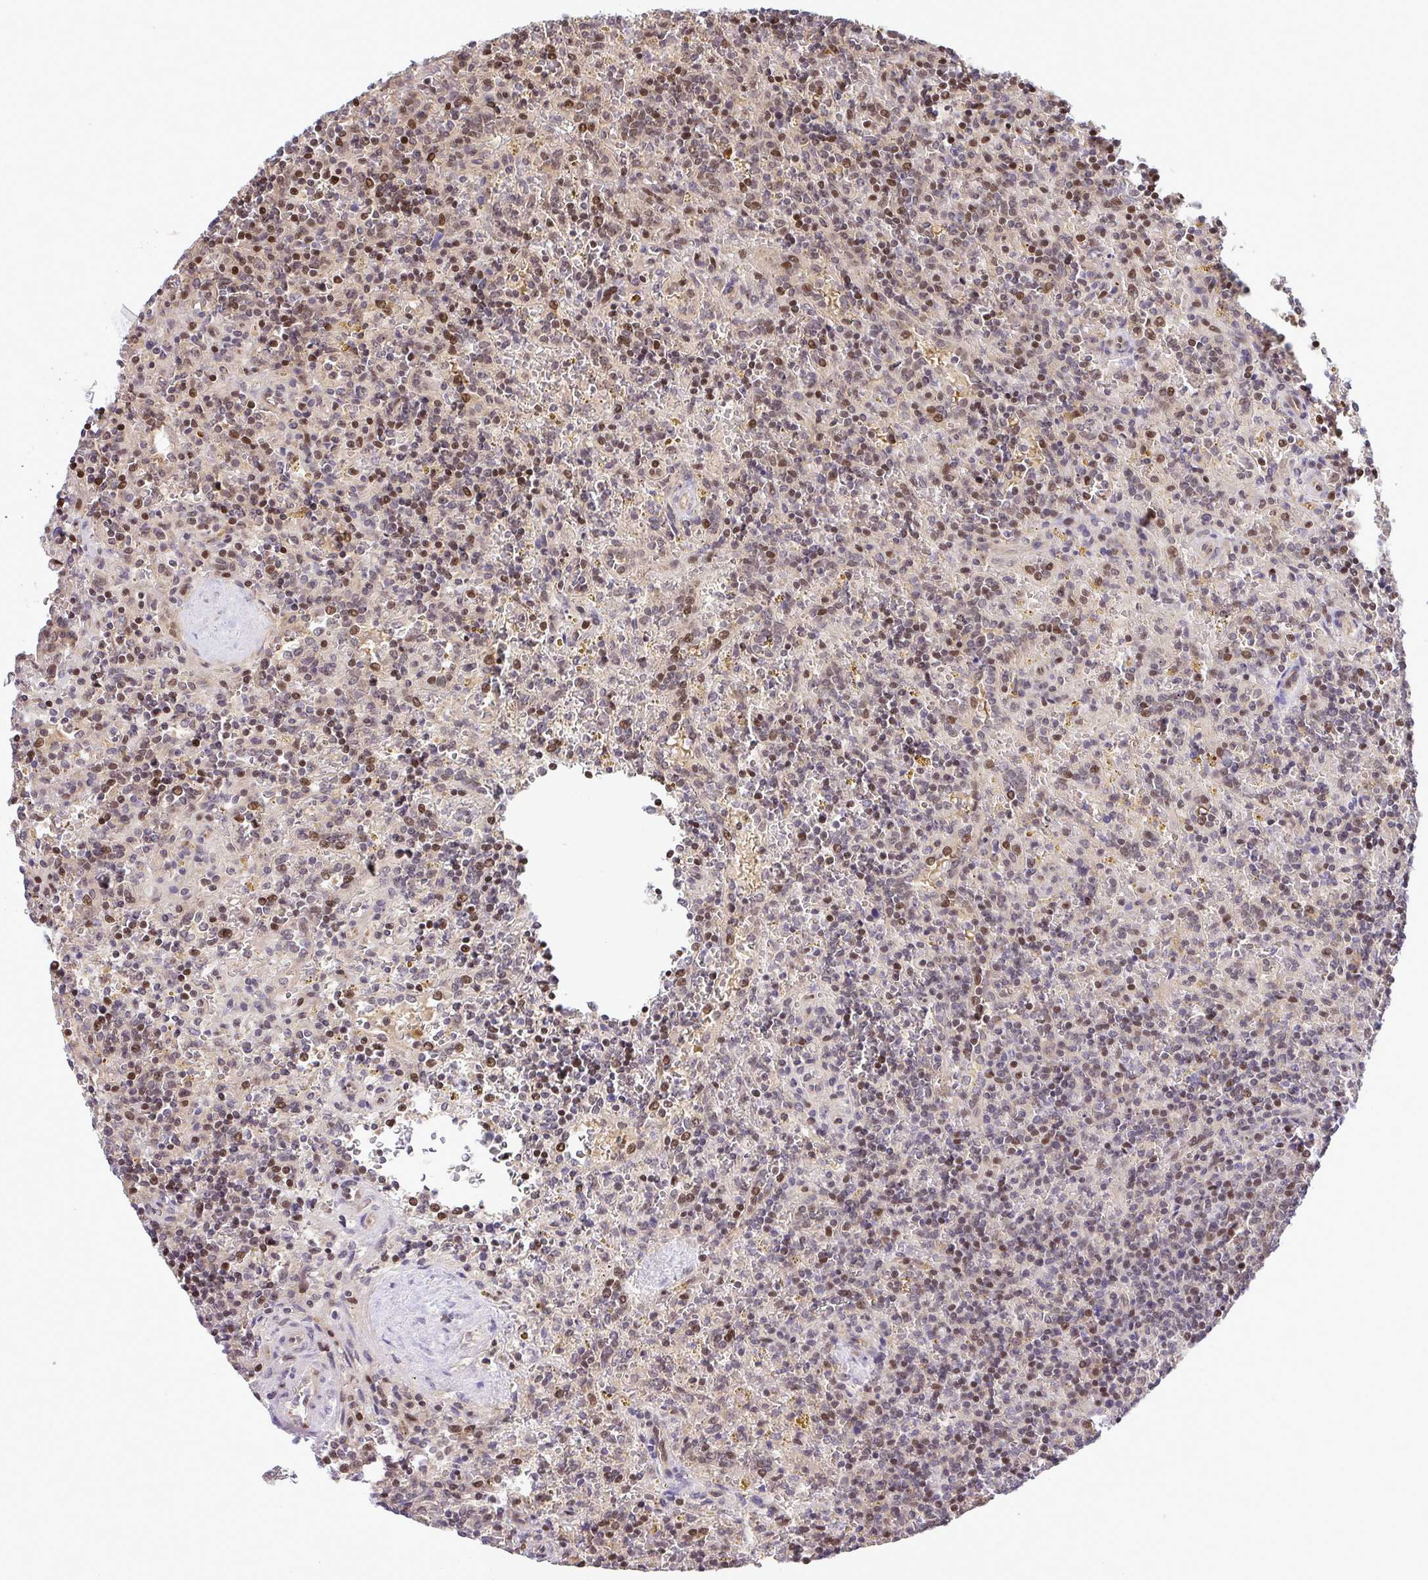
{"staining": {"intensity": "moderate", "quantity": "25%-75%", "location": "nuclear"}, "tissue": "lymphoma", "cell_type": "Tumor cells", "image_type": "cancer", "snomed": [{"axis": "morphology", "description": "Malignant lymphoma, non-Hodgkin's type, Low grade"}, {"axis": "topography", "description": "Spleen"}], "caption": "A photomicrograph of lymphoma stained for a protein reveals moderate nuclear brown staining in tumor cells.", "gene": "PIGY", "patient": {"sex": "male", "age": 67}}